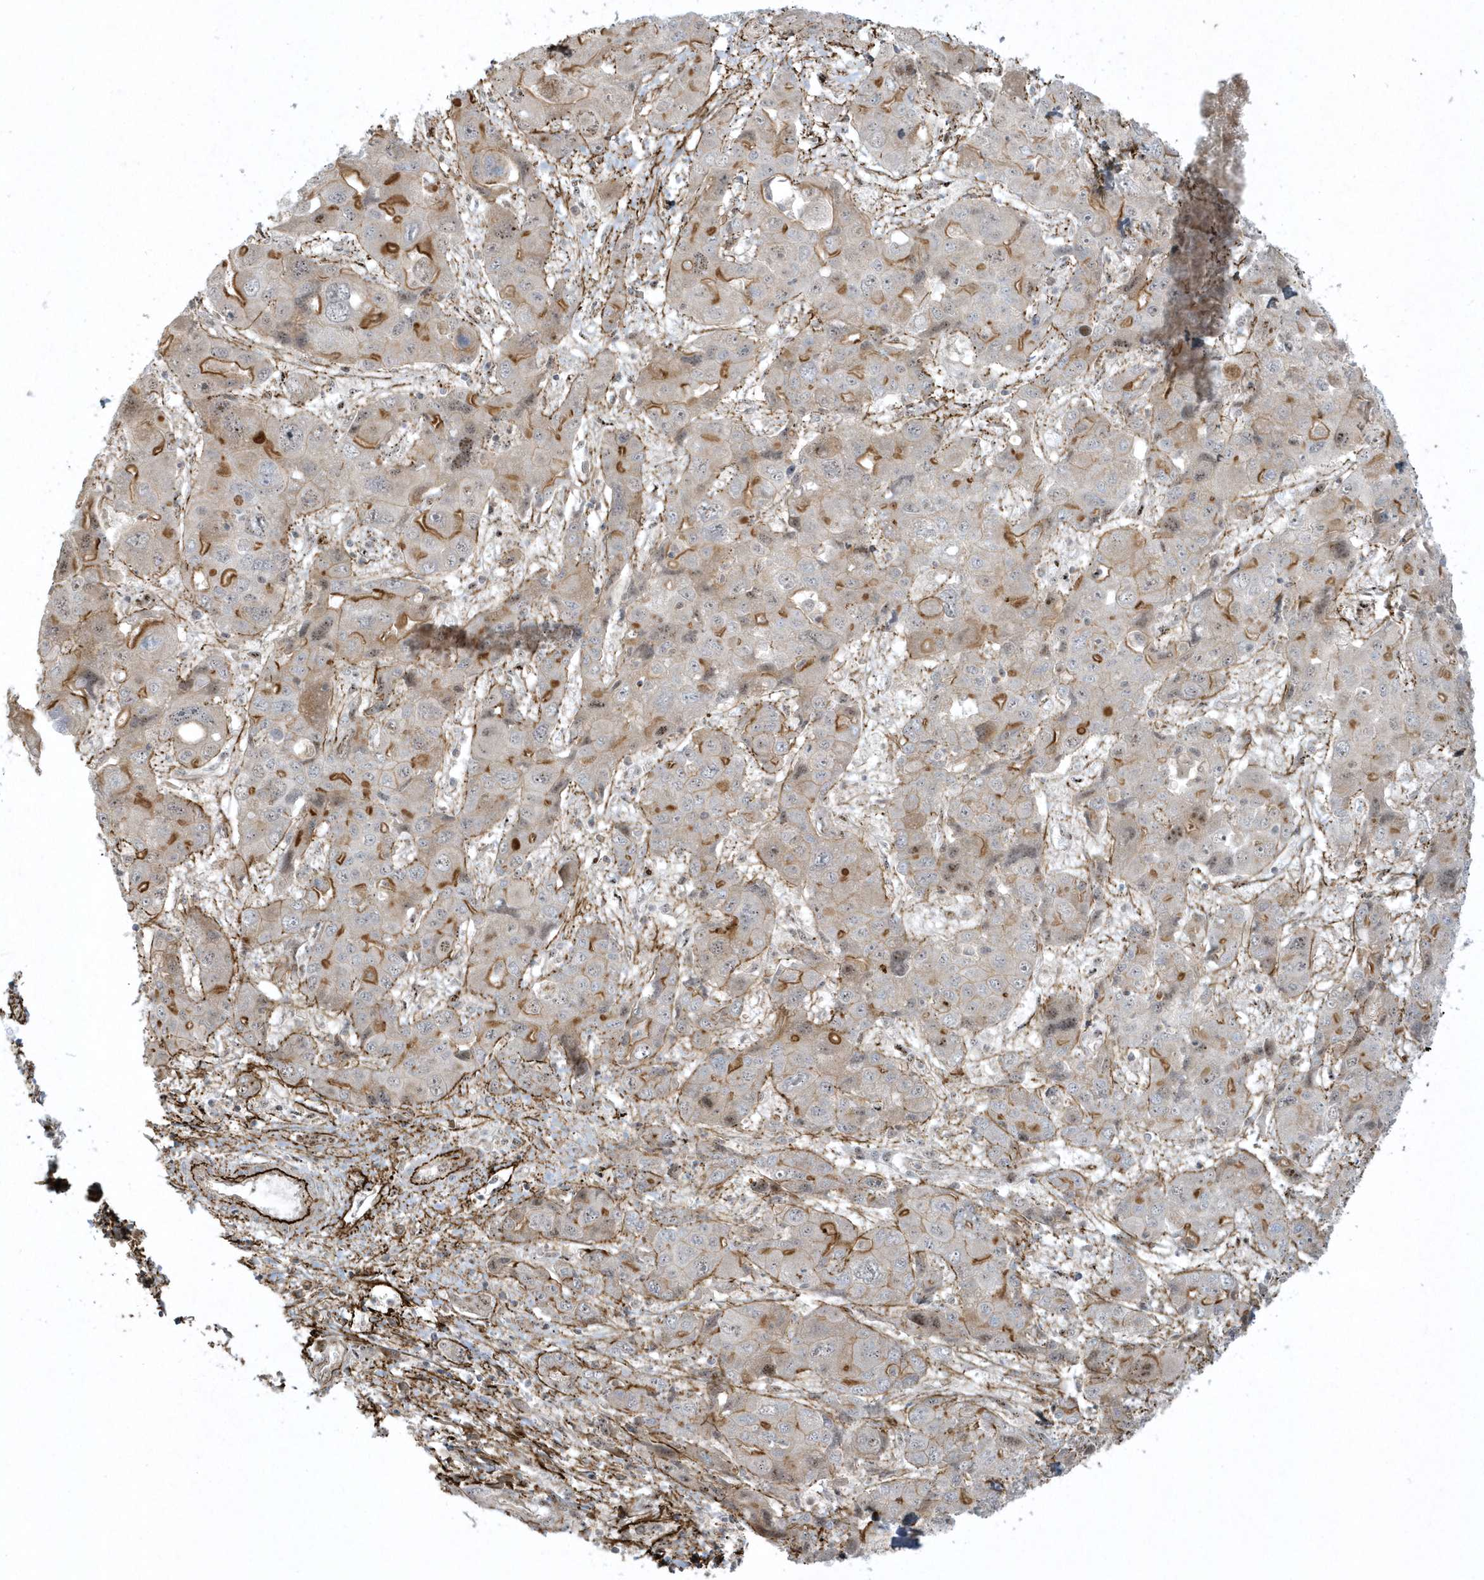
{"staining": {"intensity": "moderate", "quantity": "25%-75%", "location": "cytoplasmic/membranous"}, "tissue": "liver cancer", "cell_type": "Tumor cells", "image_type": "cancer", "snomed": [{"axis": "morphology", "description": "Cholangiocarcinoma"}, {"axis": "topography", "description": "Liver"}], "caption": "About 25%-75% of tumor cells in liver cancer reveal moderate cytoplasmic/membranous protein staining as visualized by brown immunohistochemical staining.", "gene": "MASP2", "patient": {"sex": "male", "age": 67}}